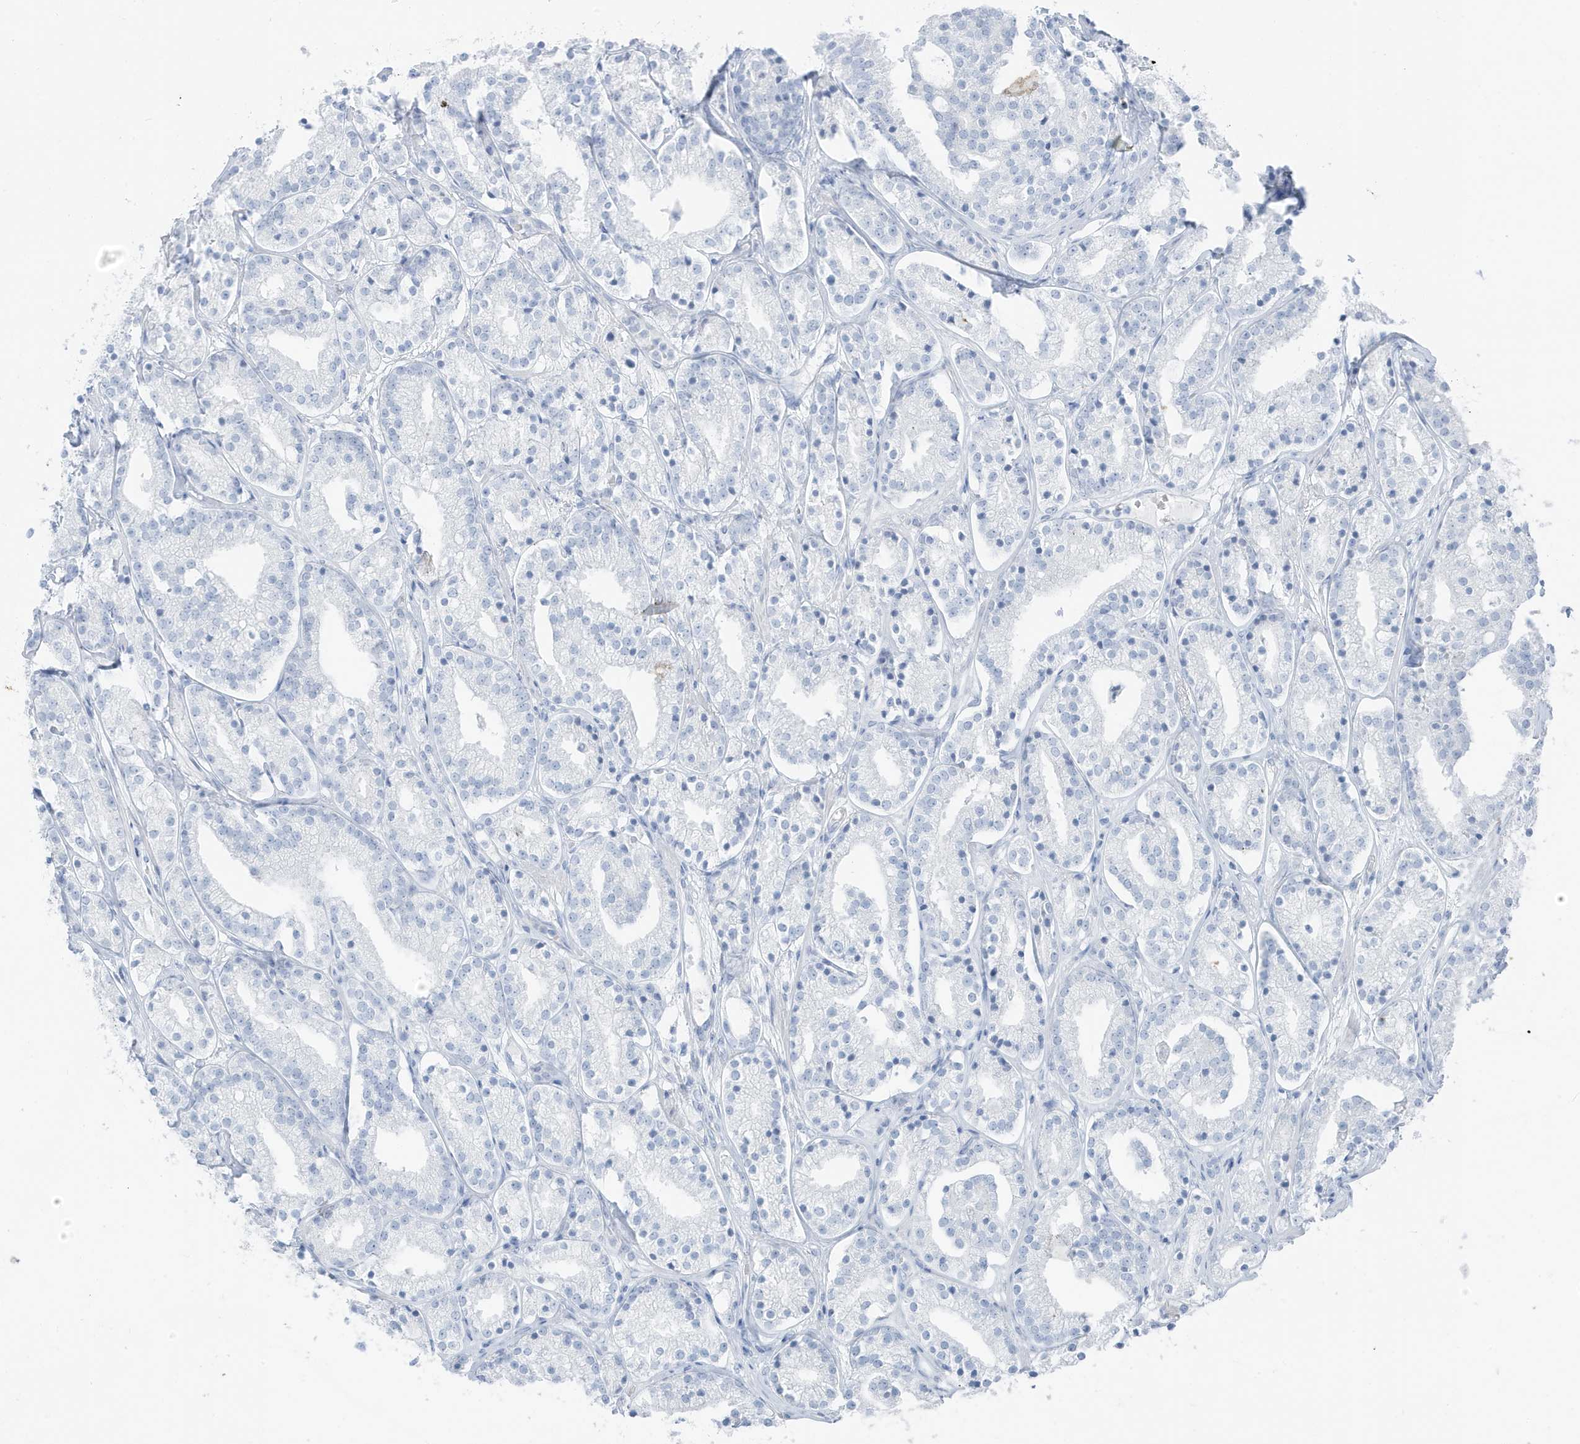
{"staining": {"intensity": "negative", "quantity": "none", "location": "none"}, "tissue": "prostate cancer", "cell_type": "Tumor cells", "image_type": "cancer", "snomed": [{"axis": "morphology", "description": "Adenocarcinoma, High grade"}, {"axis": "topography", "description": "Prostate"}], "caption": "The micrograph displays no staining of tumor cells in adenocarcinoma (high-grade) (prostate).", "gene": "ZFP64", "patient": {"sex": "male", "age": 69}}